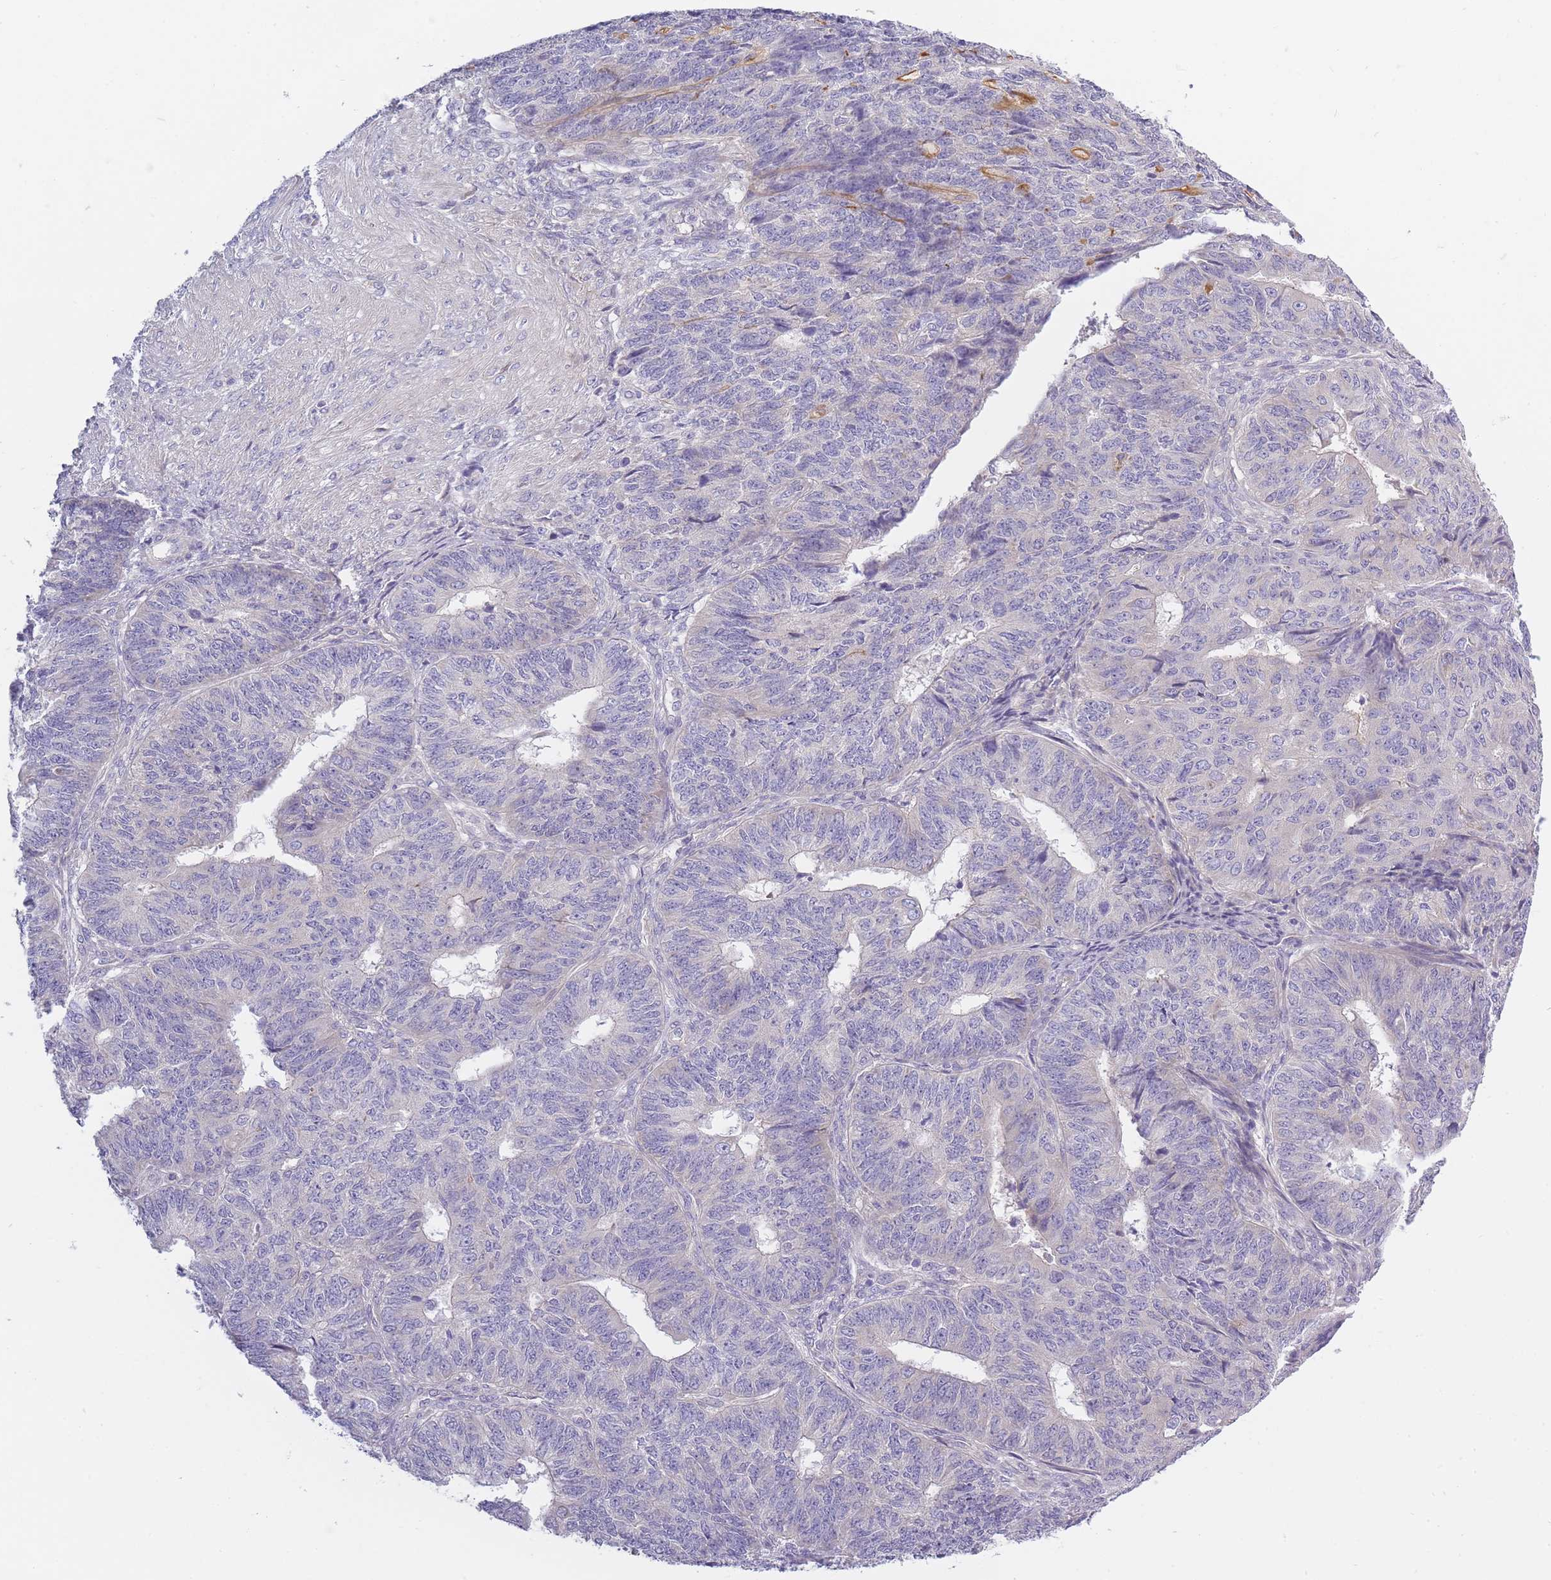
{"staining": {"intensity": "negative", "quantity": "none", "location": "none"}, "tissue": "endometrial cancer", "cell_type": "Tumor cells", "image_type": "cancer", "snomed": [{"axis": "morphology", "description": "Adenocarcinoma, NOS"}, {"axis": "topography", "description": "Endometrium"}], "caption": "DAB (3,3'-diaminobenzidine) immunohistochemical staining of human endometrial cancer reveals no significant expression in tumor cells.", "gene": "AP3M2", "patient": {"sex": "female", "age": 32}}